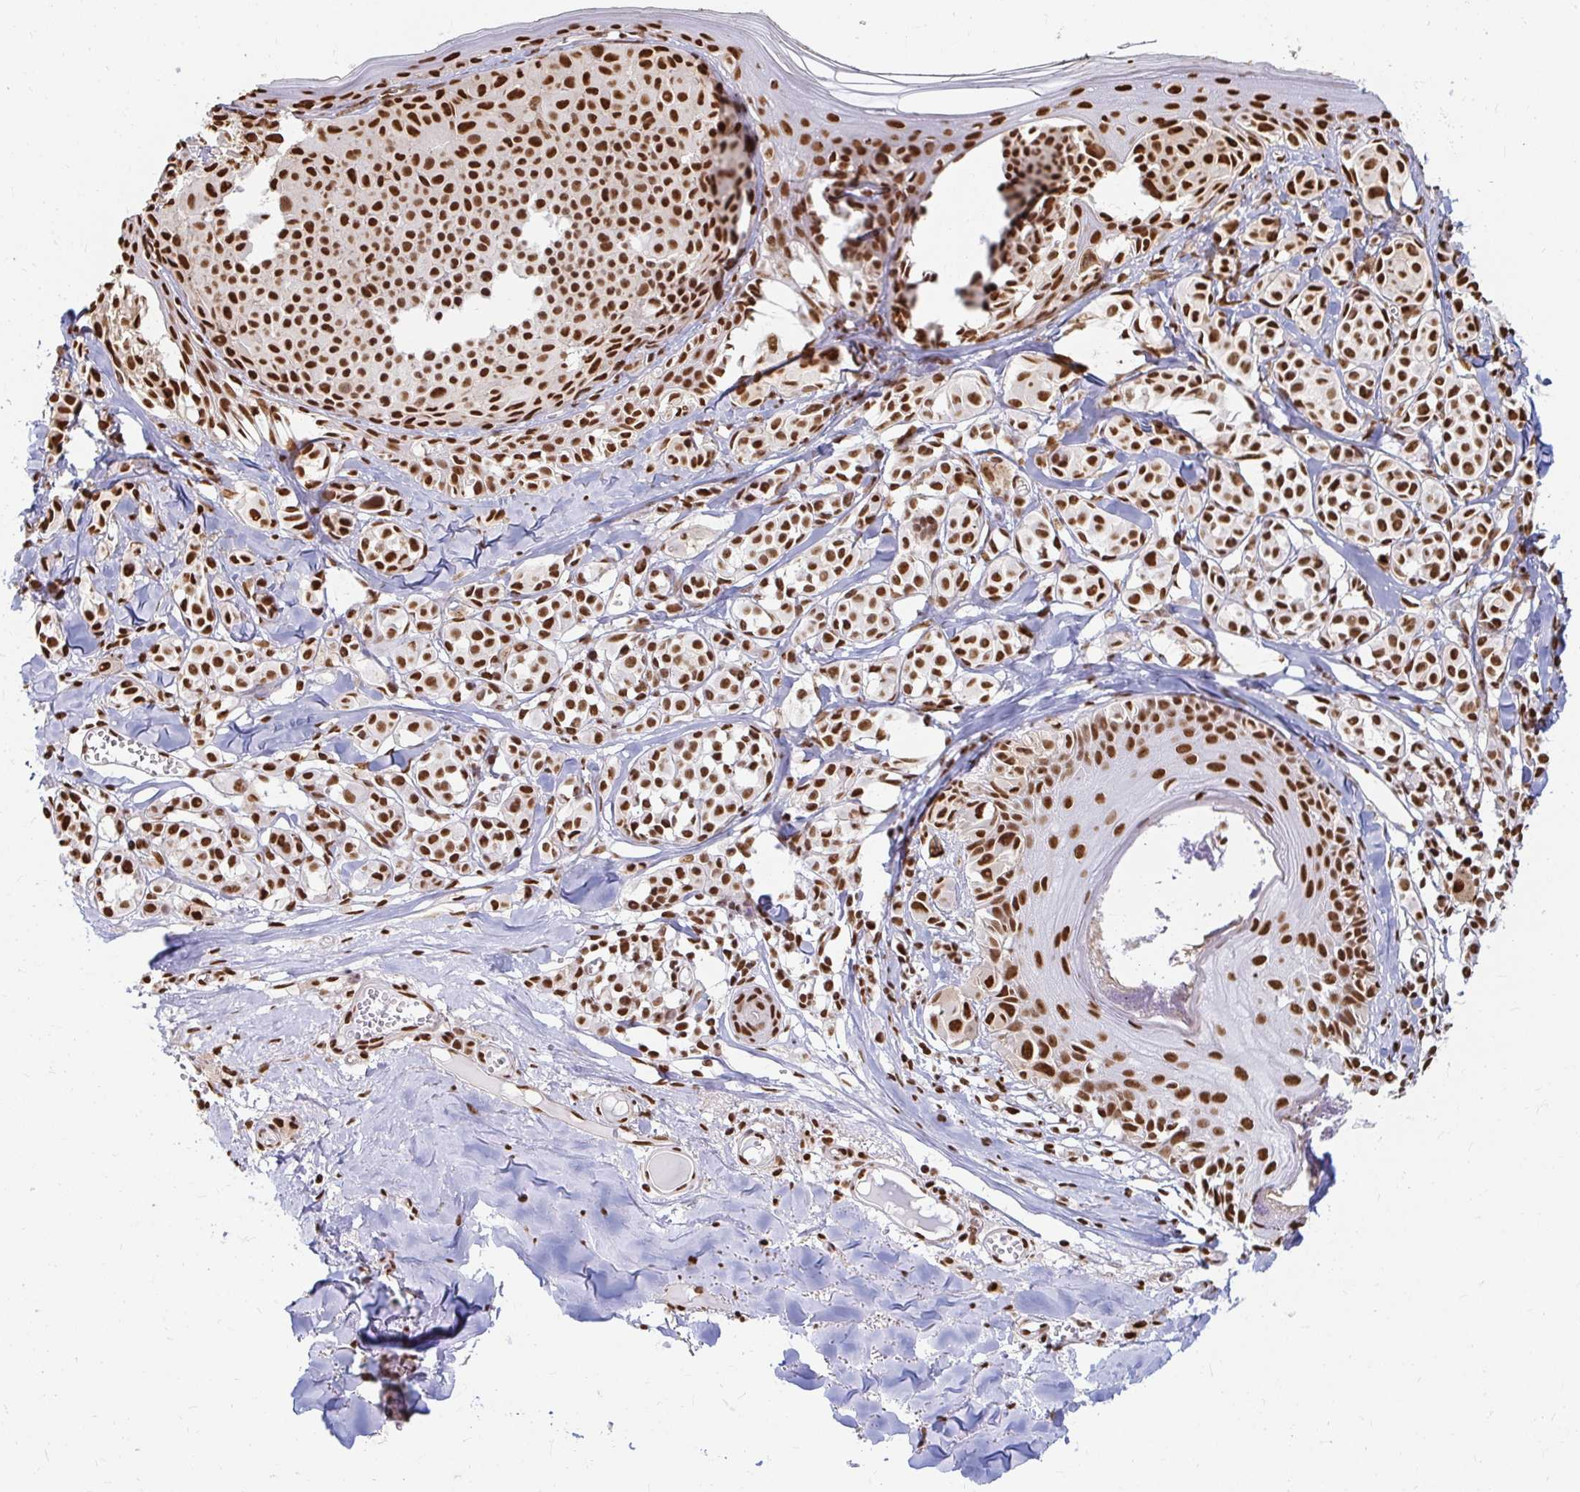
{"staining": {"intensity": "strong", "quantity": ">75%", "location": "nuclear"}, "tissue": "melanoma", "cell_type": "Tumor cells", "image_type": "cancer", "snomed": [{"axis": "morphology", "description": "Malignant melanoma, NOS"}, {"axis": "topography", "description": "Skin"}], "caption": "Immunohistochemistry (IHC) of human melanoma demonstrates high levels of strong nuclear staining in about >75% of tumor cells.", "gene": "HNRNPU", "patient": {"sex": "female", "age": 43}}